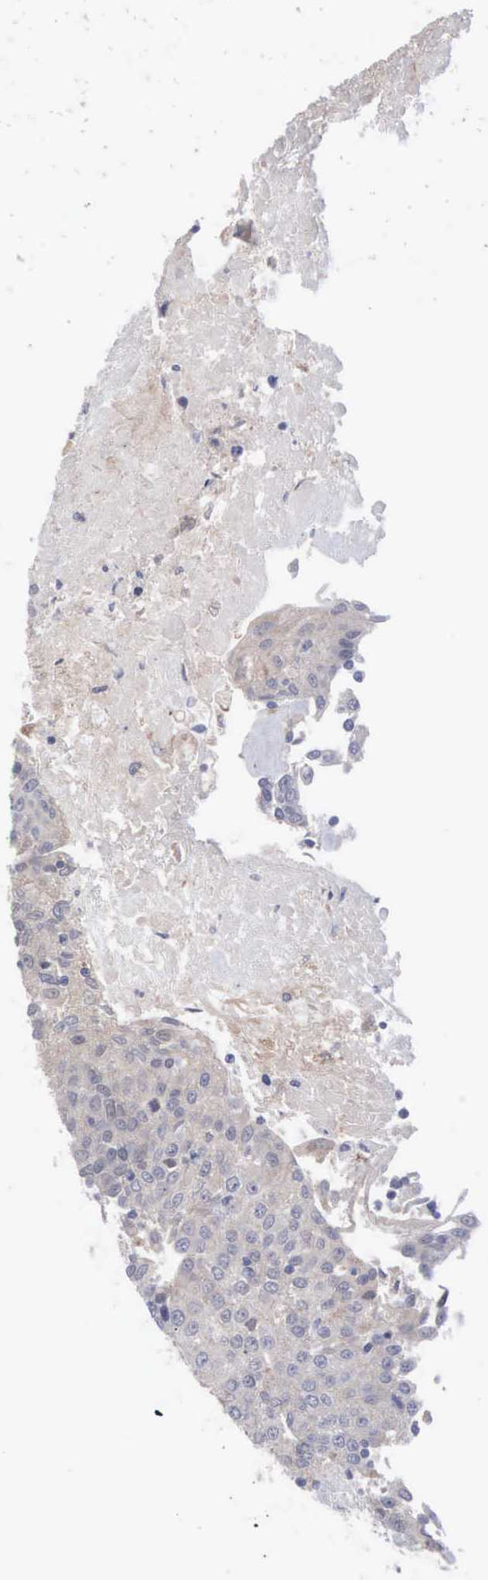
{"staining": {"intensity": "weak", "quantity": ">75%", "location": "cytoplasmic/membranous"}, "tissue": "urothelial cancer", "cell_type": "Tumor cells", "image_type": "cancer", "snomed": [{"axis": "morphology", "description": "Urothelial carcinoma, High grade"}, {"axis": "topography", "description": "Urinary bladder"}], "caption": "The histopathology image reveals immunohistochemical staining of urothelial cancer. There is weak cytoplasmic/membranous staining is present in about >75% of tumor cells. (Stains: DAB in brown, nuclei in blue, Microscopy: brightfield microscopy at high magnification).", "gene": "INF2", "patient": {"sex": "female", "age": 85}}